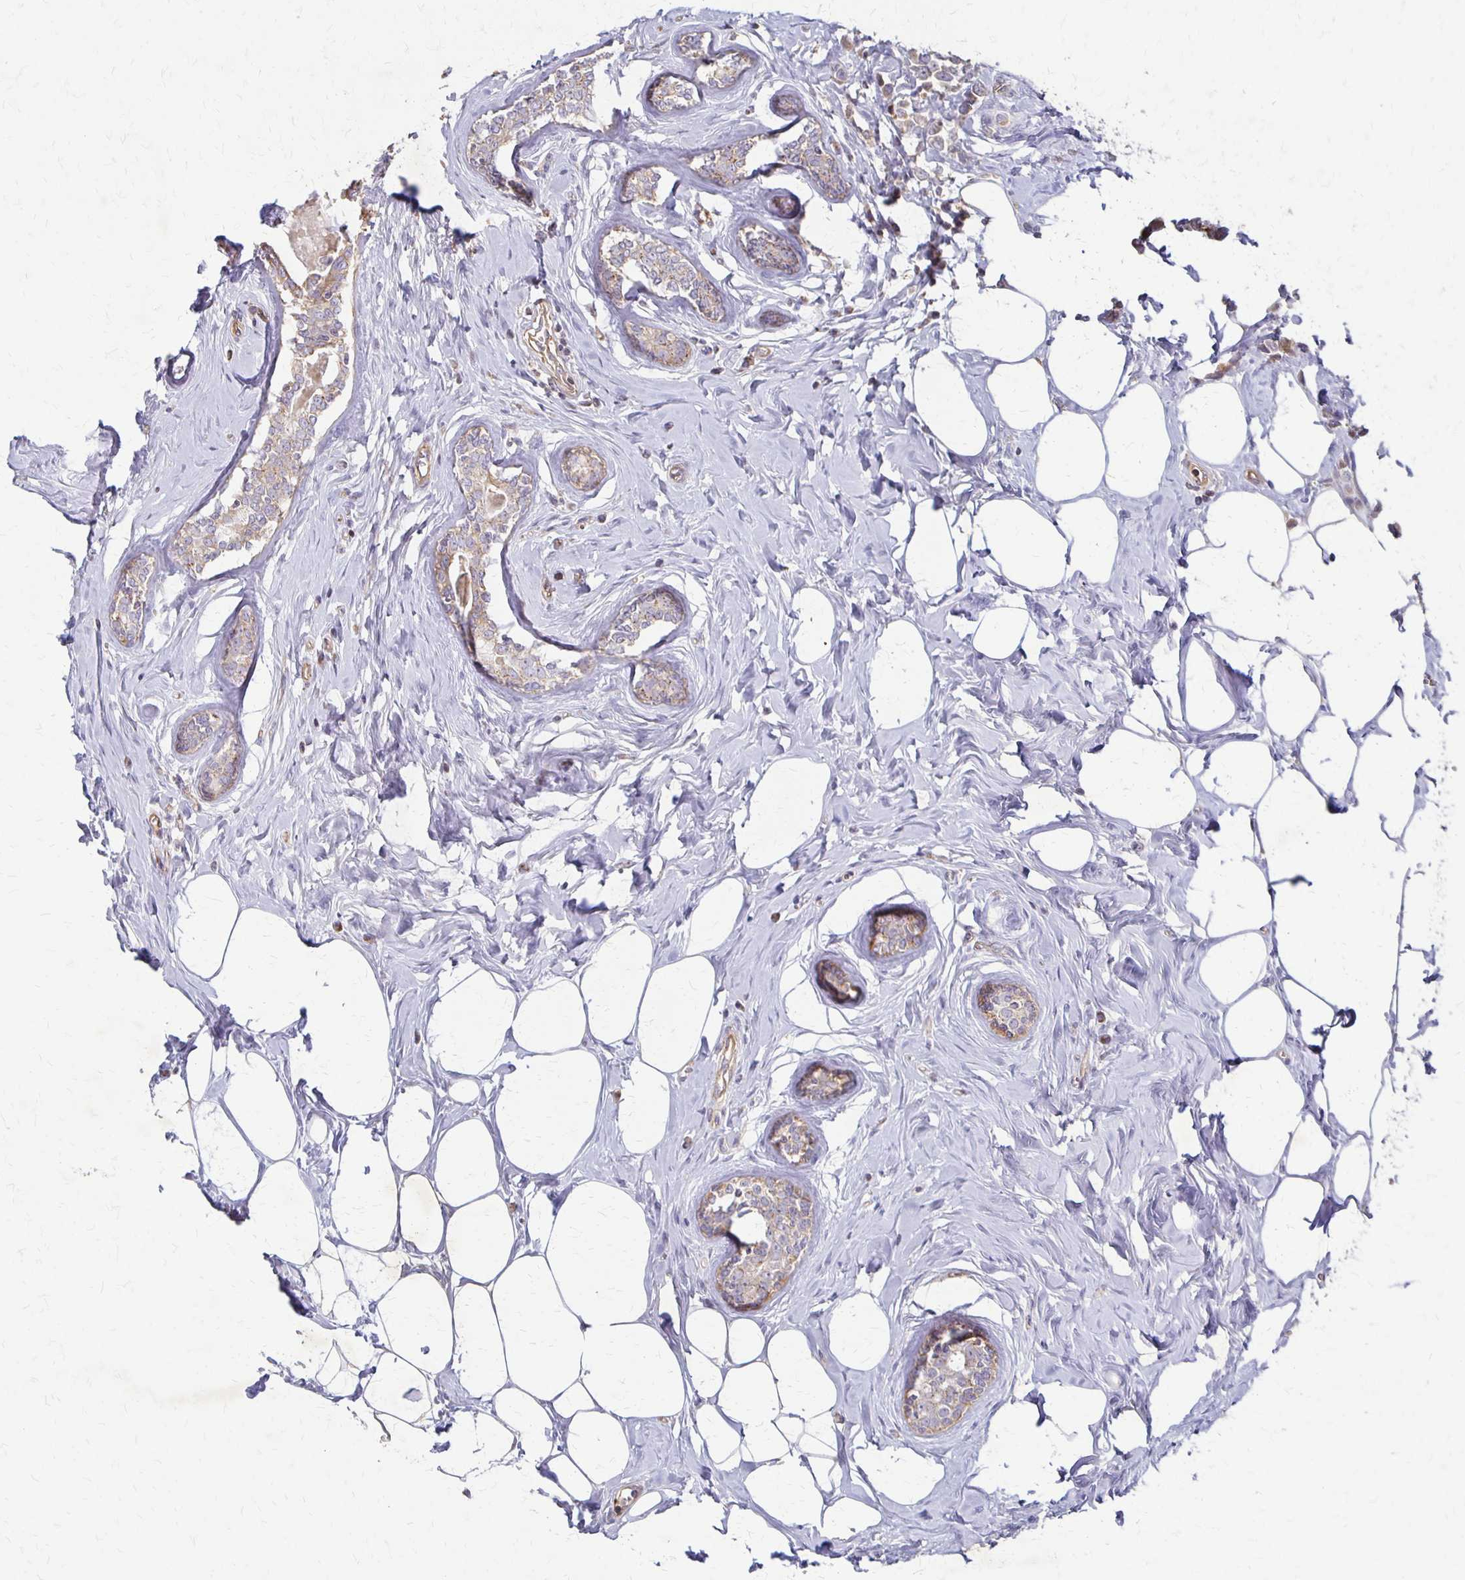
{"staining": {"intensity": "weak", "quantity": "25%-75%", "location": "cytoplasmic/membranous"}, "tissue": "breast cancer", "cell_type": "Tumor cells", "image_type": "cancer", "snomed": [{"axis": "morphology", "description": "Duct carcinoma"}, {"axis": "topography", "description": "Breast"}], "caption": "Brown immunohistochemical staining in breast cancer (invasive ductal carcinoma) exhibits weak cytoplasmic/membranous expression in about 25%-75% of tumor cells. (brown staining indicates protein expression, while blue staining denotes nuclei).", "gene": "EIF4EBP2", "patient": {"sex": "female", "age": 80}}